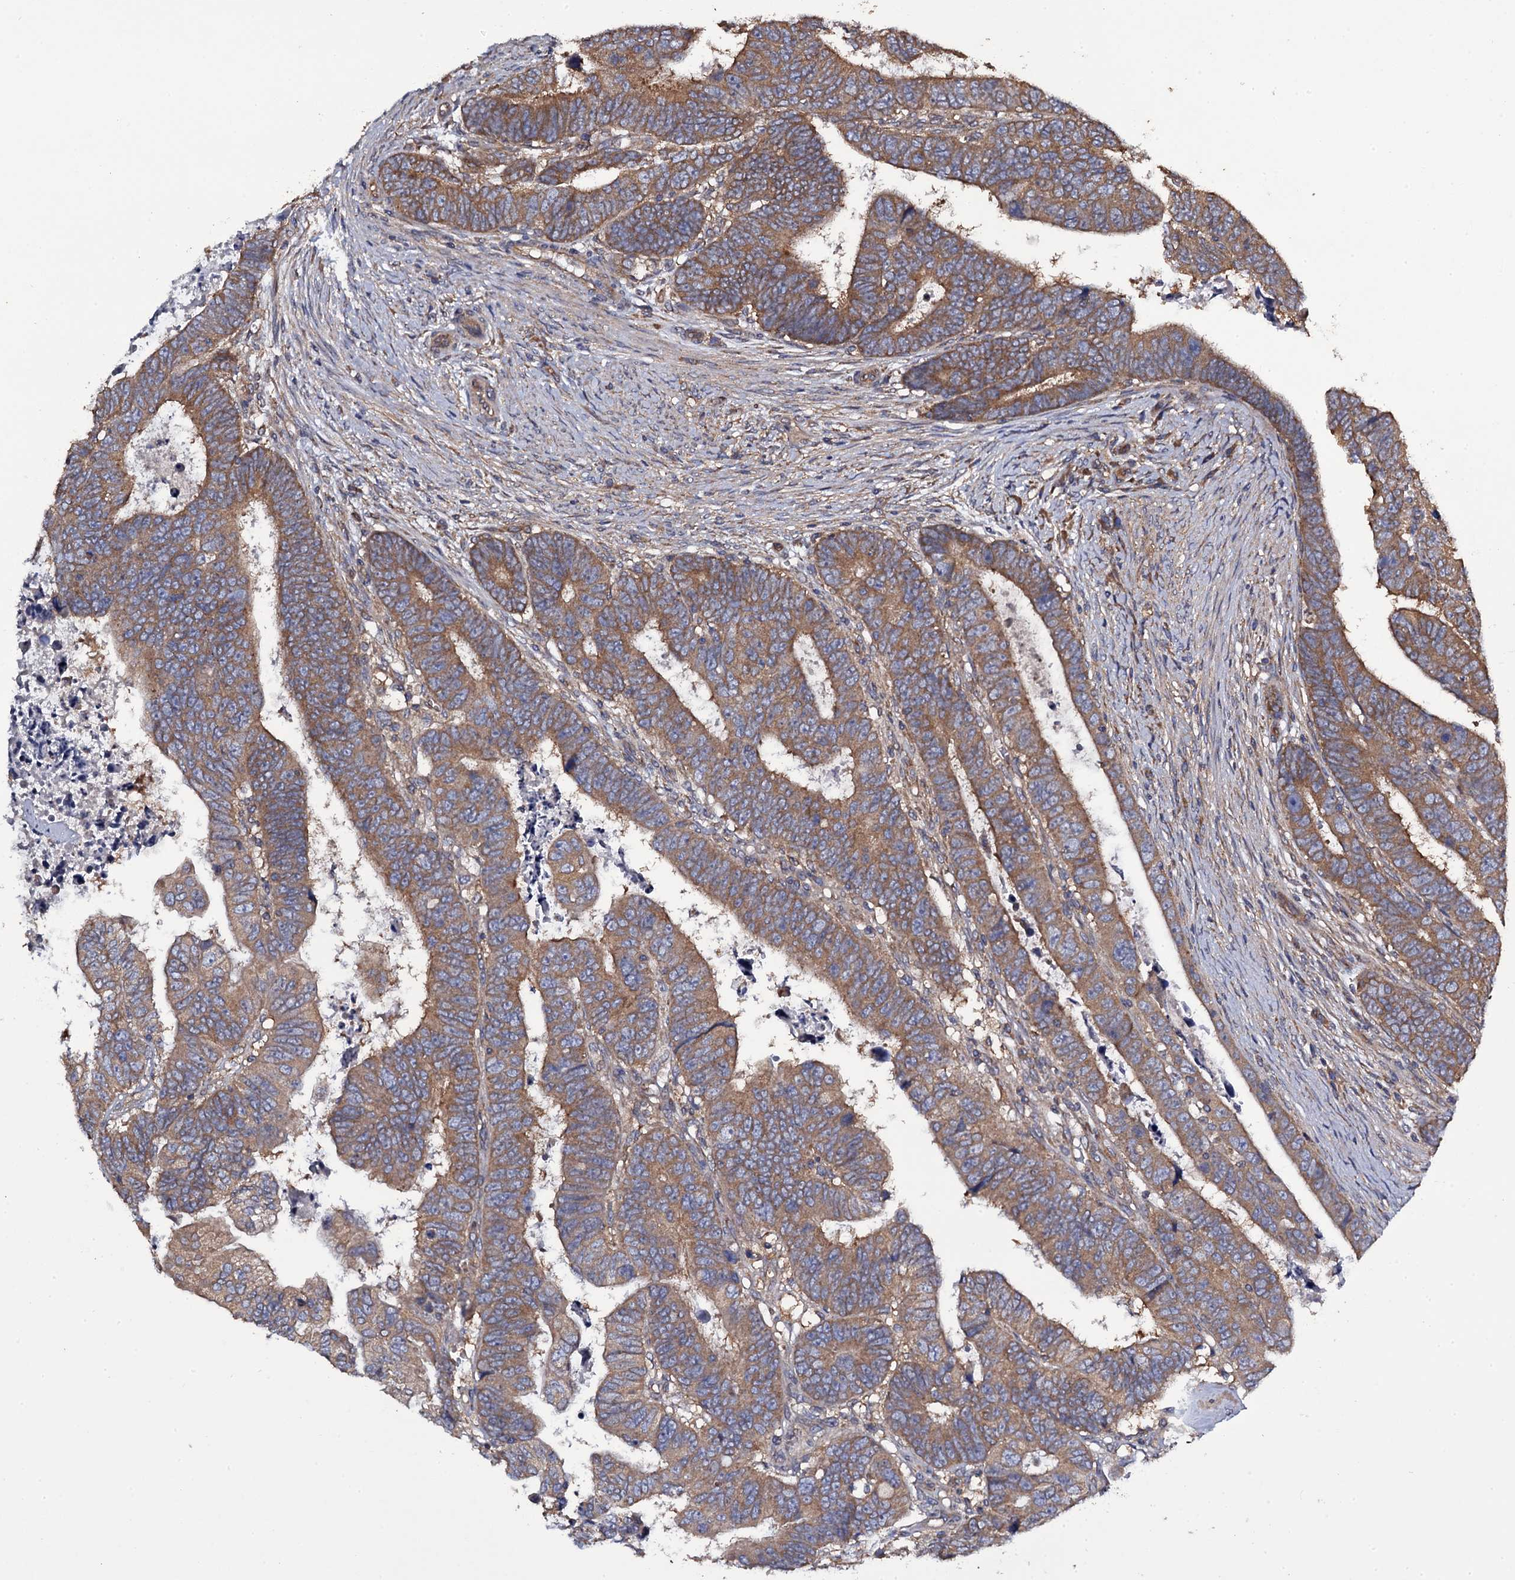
{"staining": {"intensity": "moderate", "quantity": ">75%", "location": "cytoplasmic/membranous"}, "tissue": "colorectal cancer", "cell_type": "Tumor cells", "image_type": "cancer", "snomed": [{"axis": "morphology", "description": "Normal tissue, NOS"}, {"axis": "morphology", "description": "Adenocarcinoma, NOS"}, {"axis": "topography", "description": "Rectum"}], "caption": "Immunohistochemical staining of colorectal cancer (adenocarcinoma) exhibits moderate cytoplasmic/membranous protein expression in about >75% of tumor cells.", "gene": "TTC23", "patient": {"sex": "female", "age": 65}}